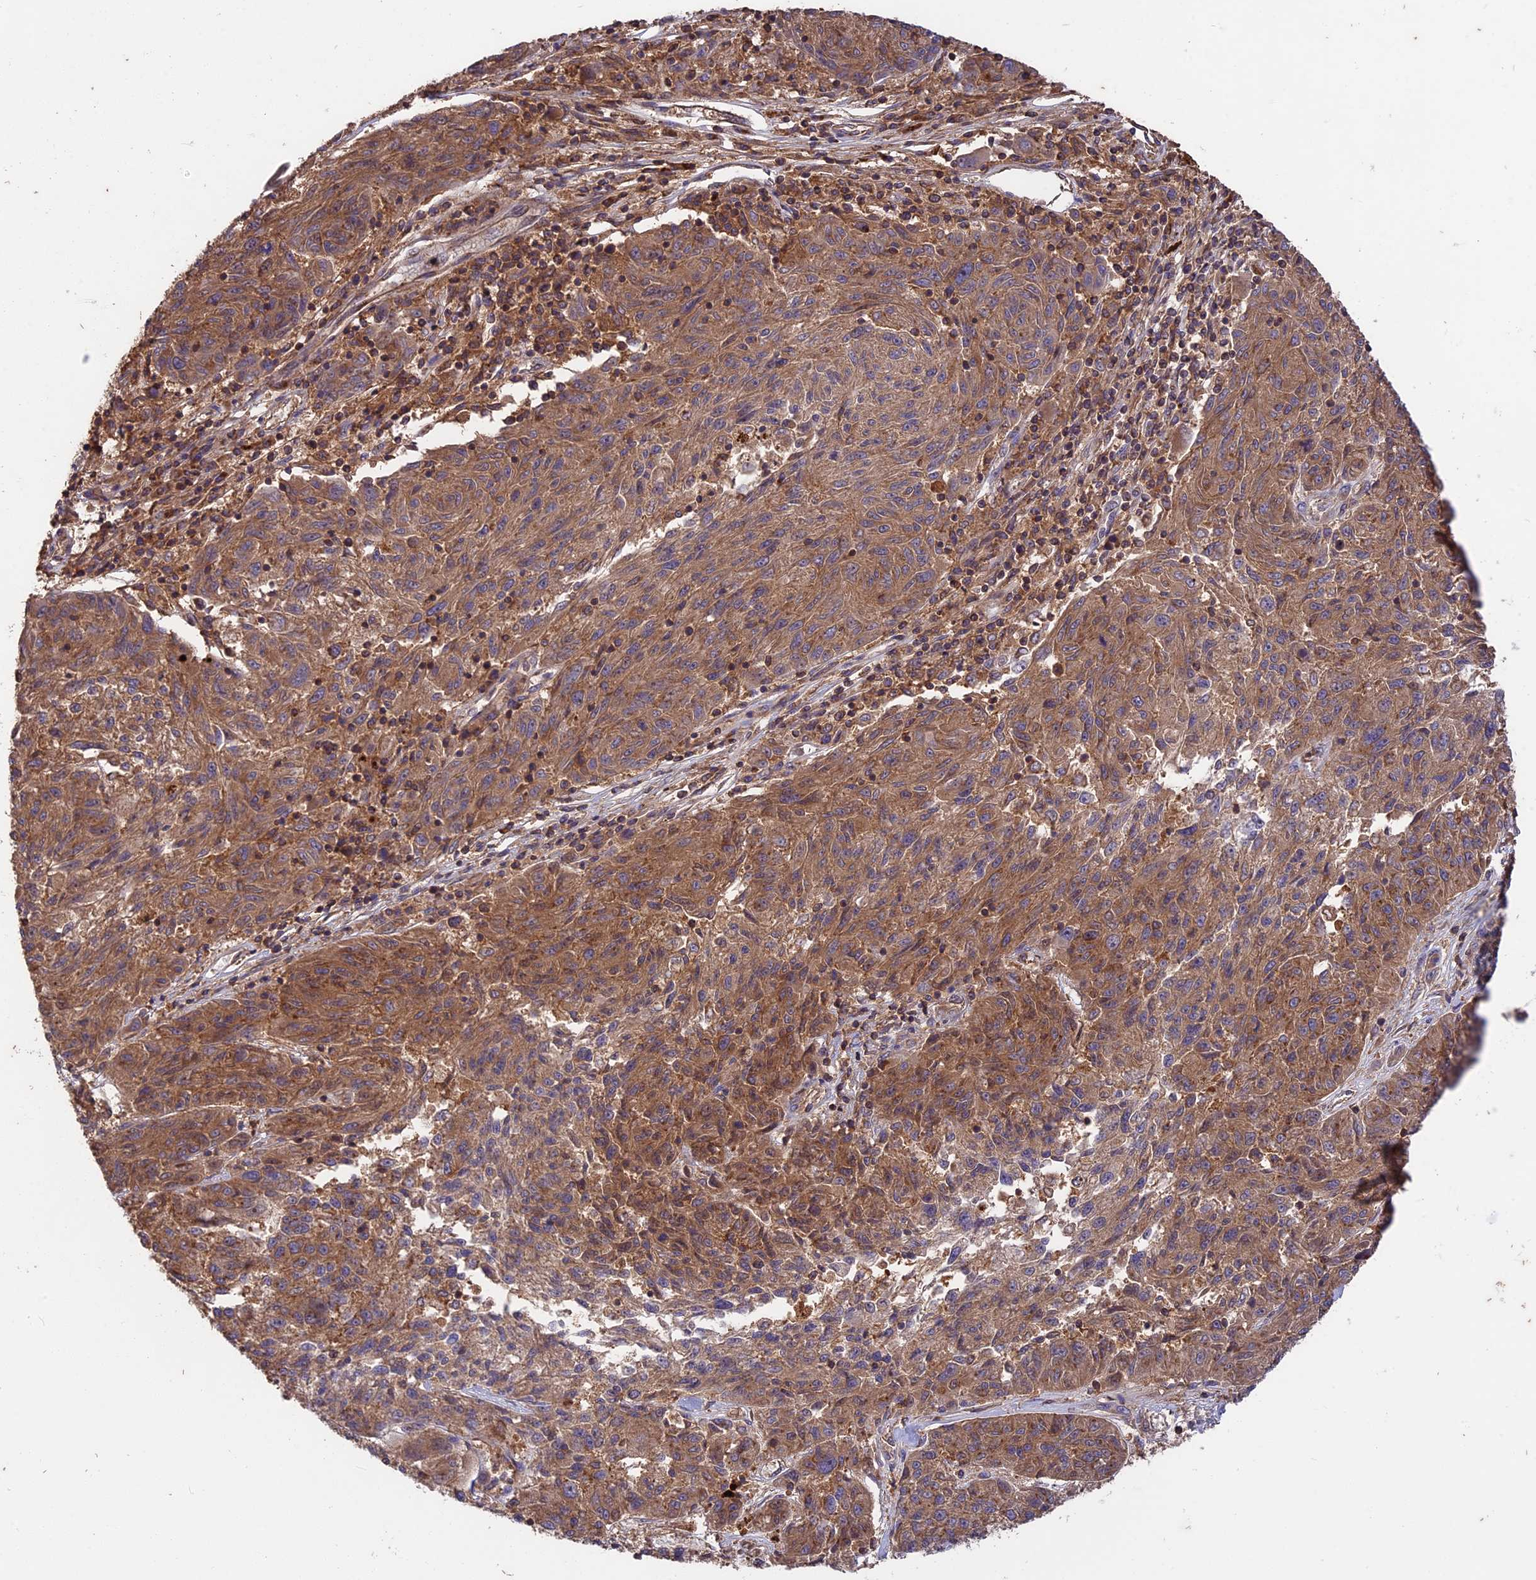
{"staining": {"intensity": "moderate", "quantity": ">75%", "location": "cytoplasmic/membranous"}, "tissue": "melanoma", "cell_type": "Tumor cells", "image_type": "cancer", "snomed": [{"axis": "morphology", "description": "Malignant melanoma, NOS"}, {"axis": "topography", "description": "Skin"}], "caption": "Immunohistochemical staining of melanoma demonstrates medium levels of moderate cytoplasmic/membranous protein positivity in about >75% of tumor cells.", "gene": "NUDT8", "patient": {"sex": "male", "age": 53}}